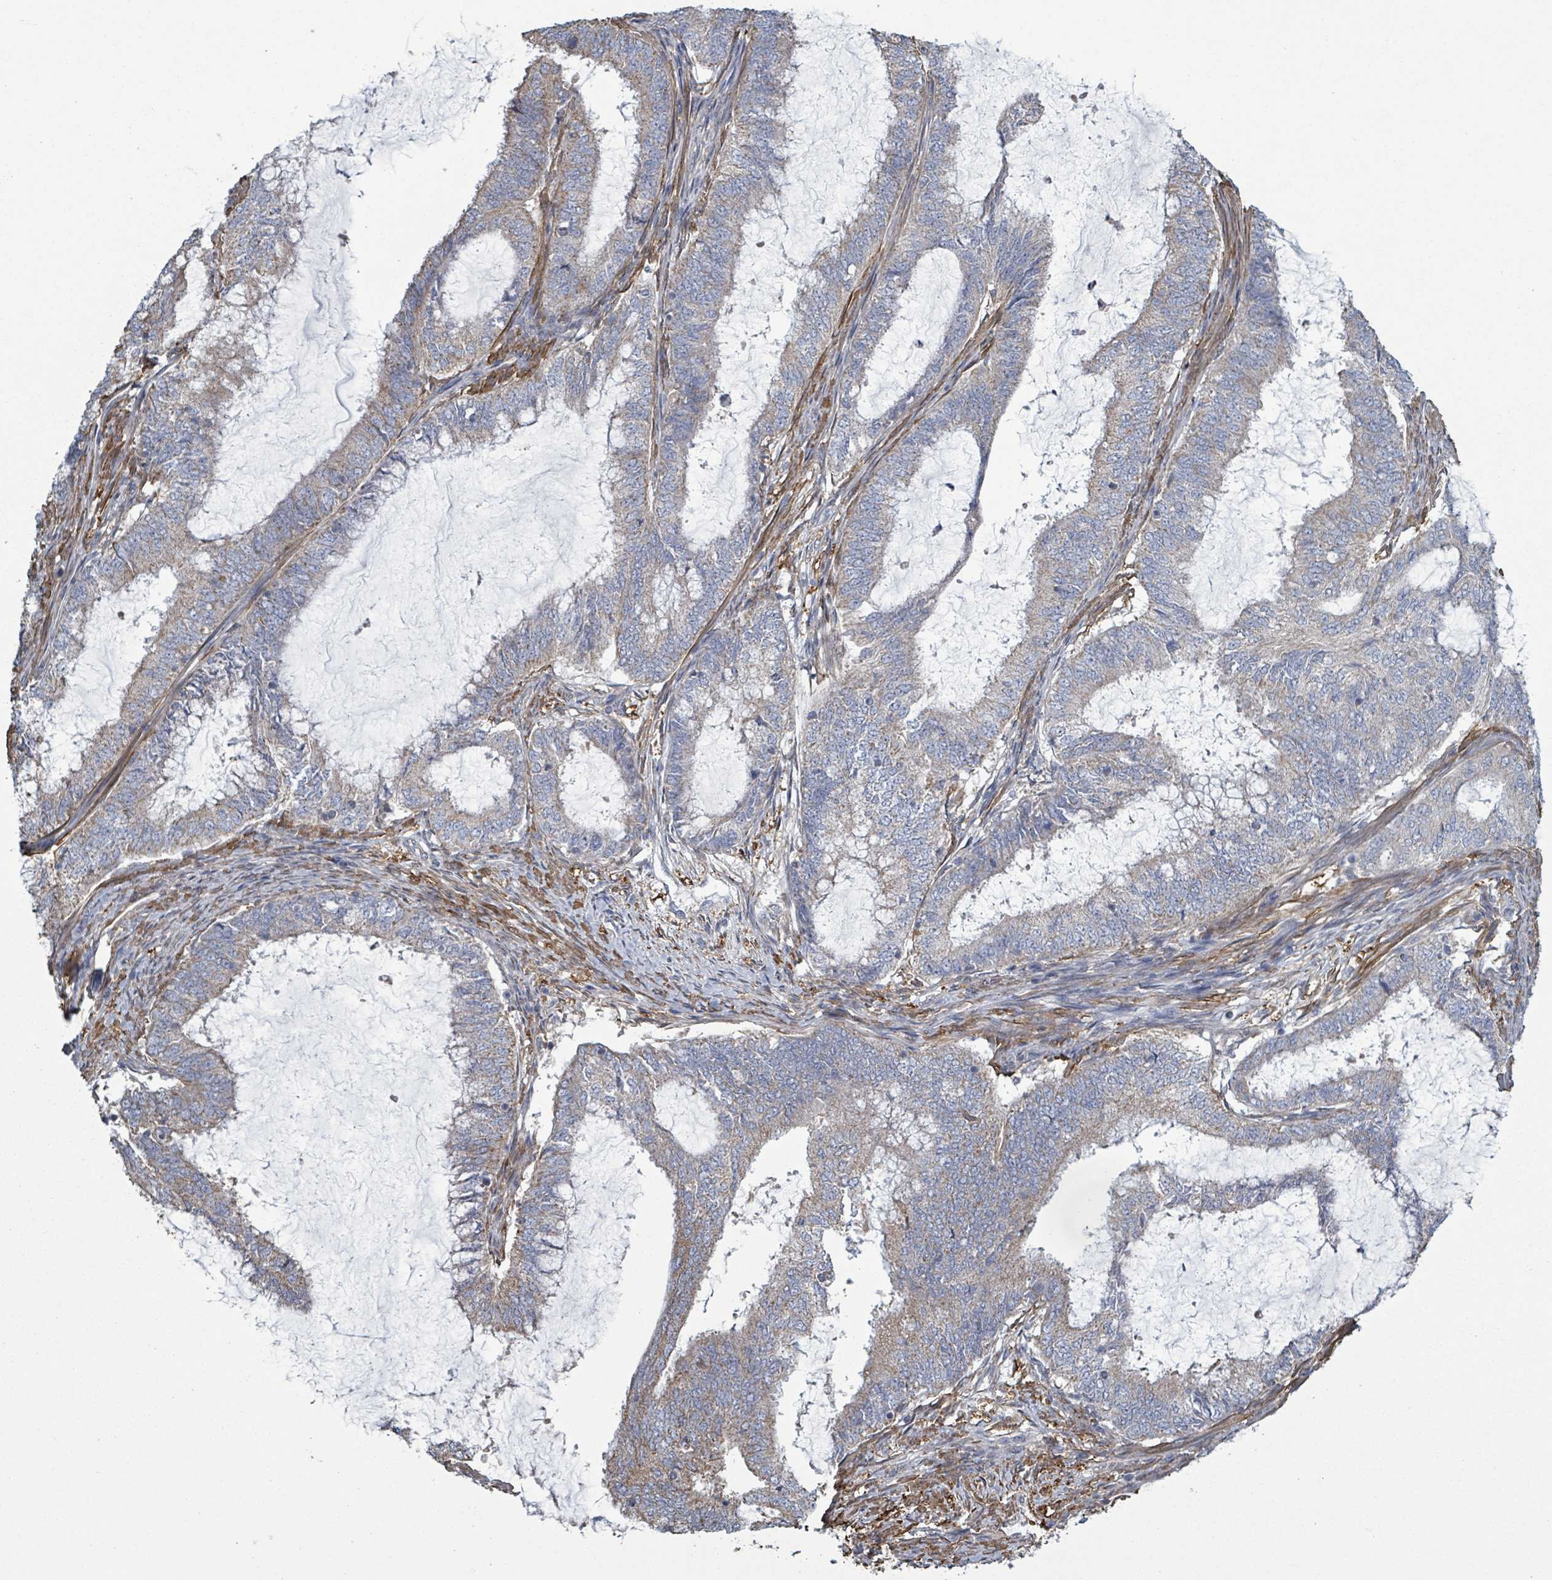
{"staining": {"intensity": "weak", "quantity": "25%-75%", "location": "cytoplasmic/membranous"}, "tissue": "endometrial cancer", "cell_type": "Tumor cells", "image_type": "cancer", "snomed": [{"axis": "morphology", "description": "Adenocarcinoma, NOS"}, {"axis": "topography", "description": "Endometrium"}], "caption": "Protein staining demonstrates weak cytoplasmic/membranous staining in about 25%-75% of tumor cells in adenocarcinoma (endometrial). Nuclei are stained in blue.", "gene": "ADCK1", "patient": {"sex": "female", "age": 51}}